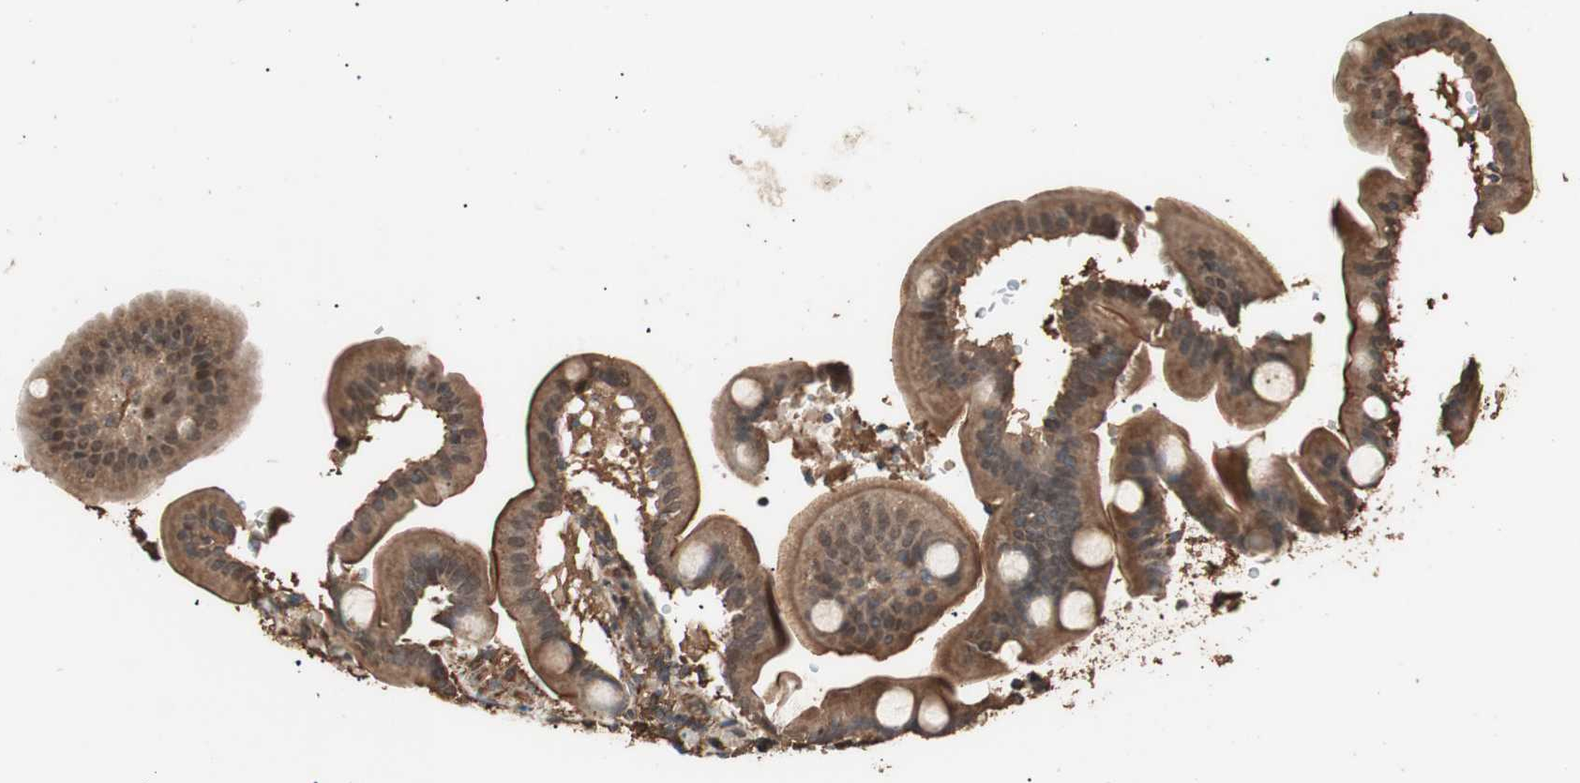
{"staining": {"intensity": "moderate", "quantity": ">75%", "location": "cytoplasmic/membranous"}, "tissue": "duodenum", "cell_type": "Glandular cells", "image_type": "normal", "snomed": [{"axis": "morphology", "description": "Normal tissue, NOS"}, {"axis": "topography", "description": "Duodenum"}], "caption": "This is a micrograph of immunohistochemistry staining of normal duodenum, which shows moderate expression in the cytoplasmic/membranous of glandular cells.", "gene": "CCN4", "patient": {"sex": "male", "age": 54}}